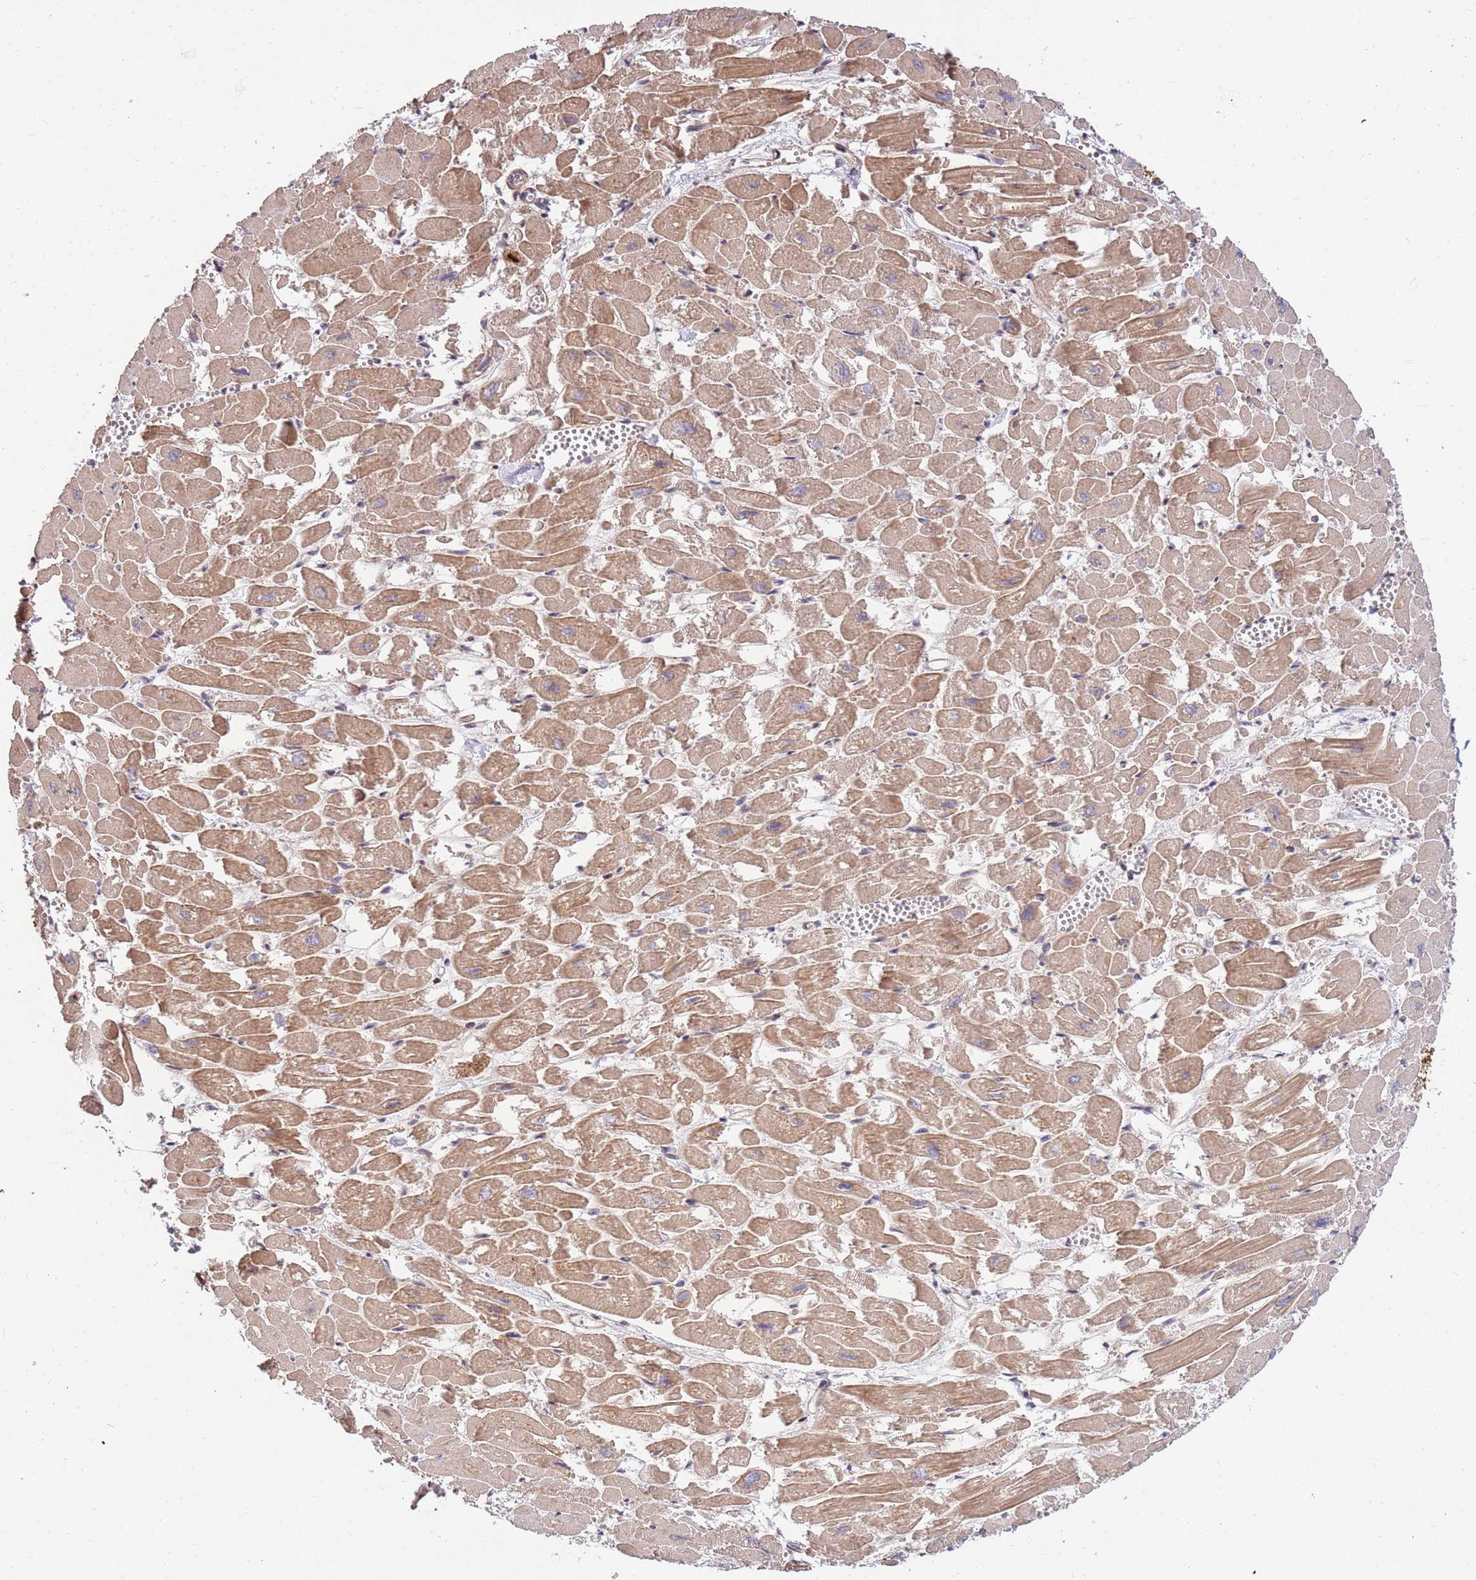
{"staining": {"intensity": "moderate", "quantity": ">75%", "location": "cytoplasmic/membranous"}, "tissue": "heart muscle", "cell_type": "Cardiomyocytes", "image_type": "normal", "snomed": [{"axis": "morphology", "description": "Normal tissue, NOS"}, {"axis": "topography", "description": "Heart"}], "caption": "Cardiomyocytes display medium levels of moderate cytoplasmic/membranous expression in about >75% of cells in benign heart muscle. (brown staining indicates protein expression, while blue staining denotes nuclei).", "gene": "HAUS3", "patient": {"sex": "male", "age": 54}}